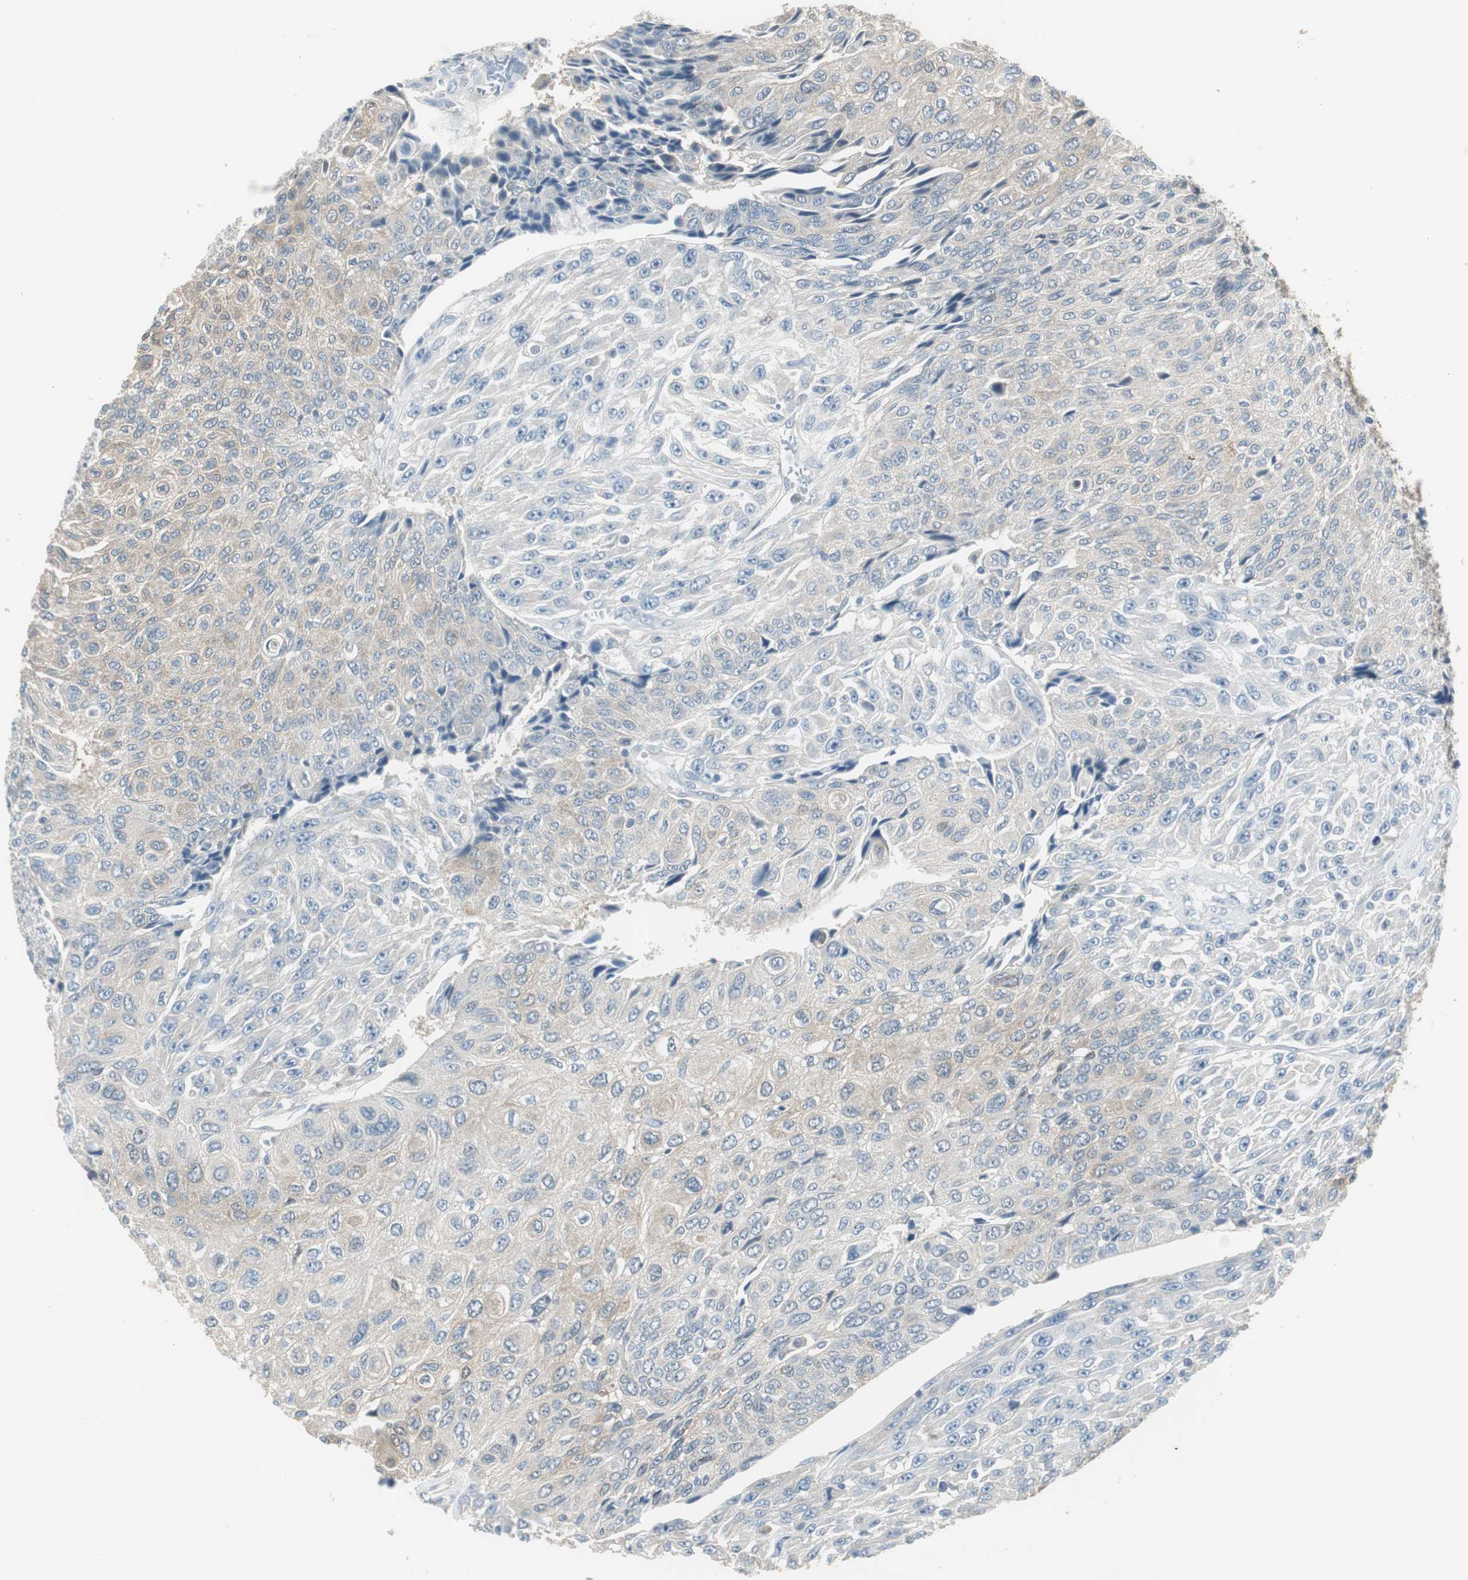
{"staining": {"intensity": "weak", "quantity": "25%-75%", "location": "cytoplasmic/membranous"}, "tissue": "urothelial cancer", "cell_type": "Tumor cells", "image_type": "cancer", "snomed": [{"axis": "morphology", "description": "Urothelial carcinoma, High grade"}, {"axis": "topography", "description": "Urinary bladder"}], "caption": "The immunohistochemical stain highlights weak cytoplasmic/membranous staining in tumor cells of urothelial cancer tissue.", "gene": "MSTO1", "patient": {"sex": "male", "age": 66}}